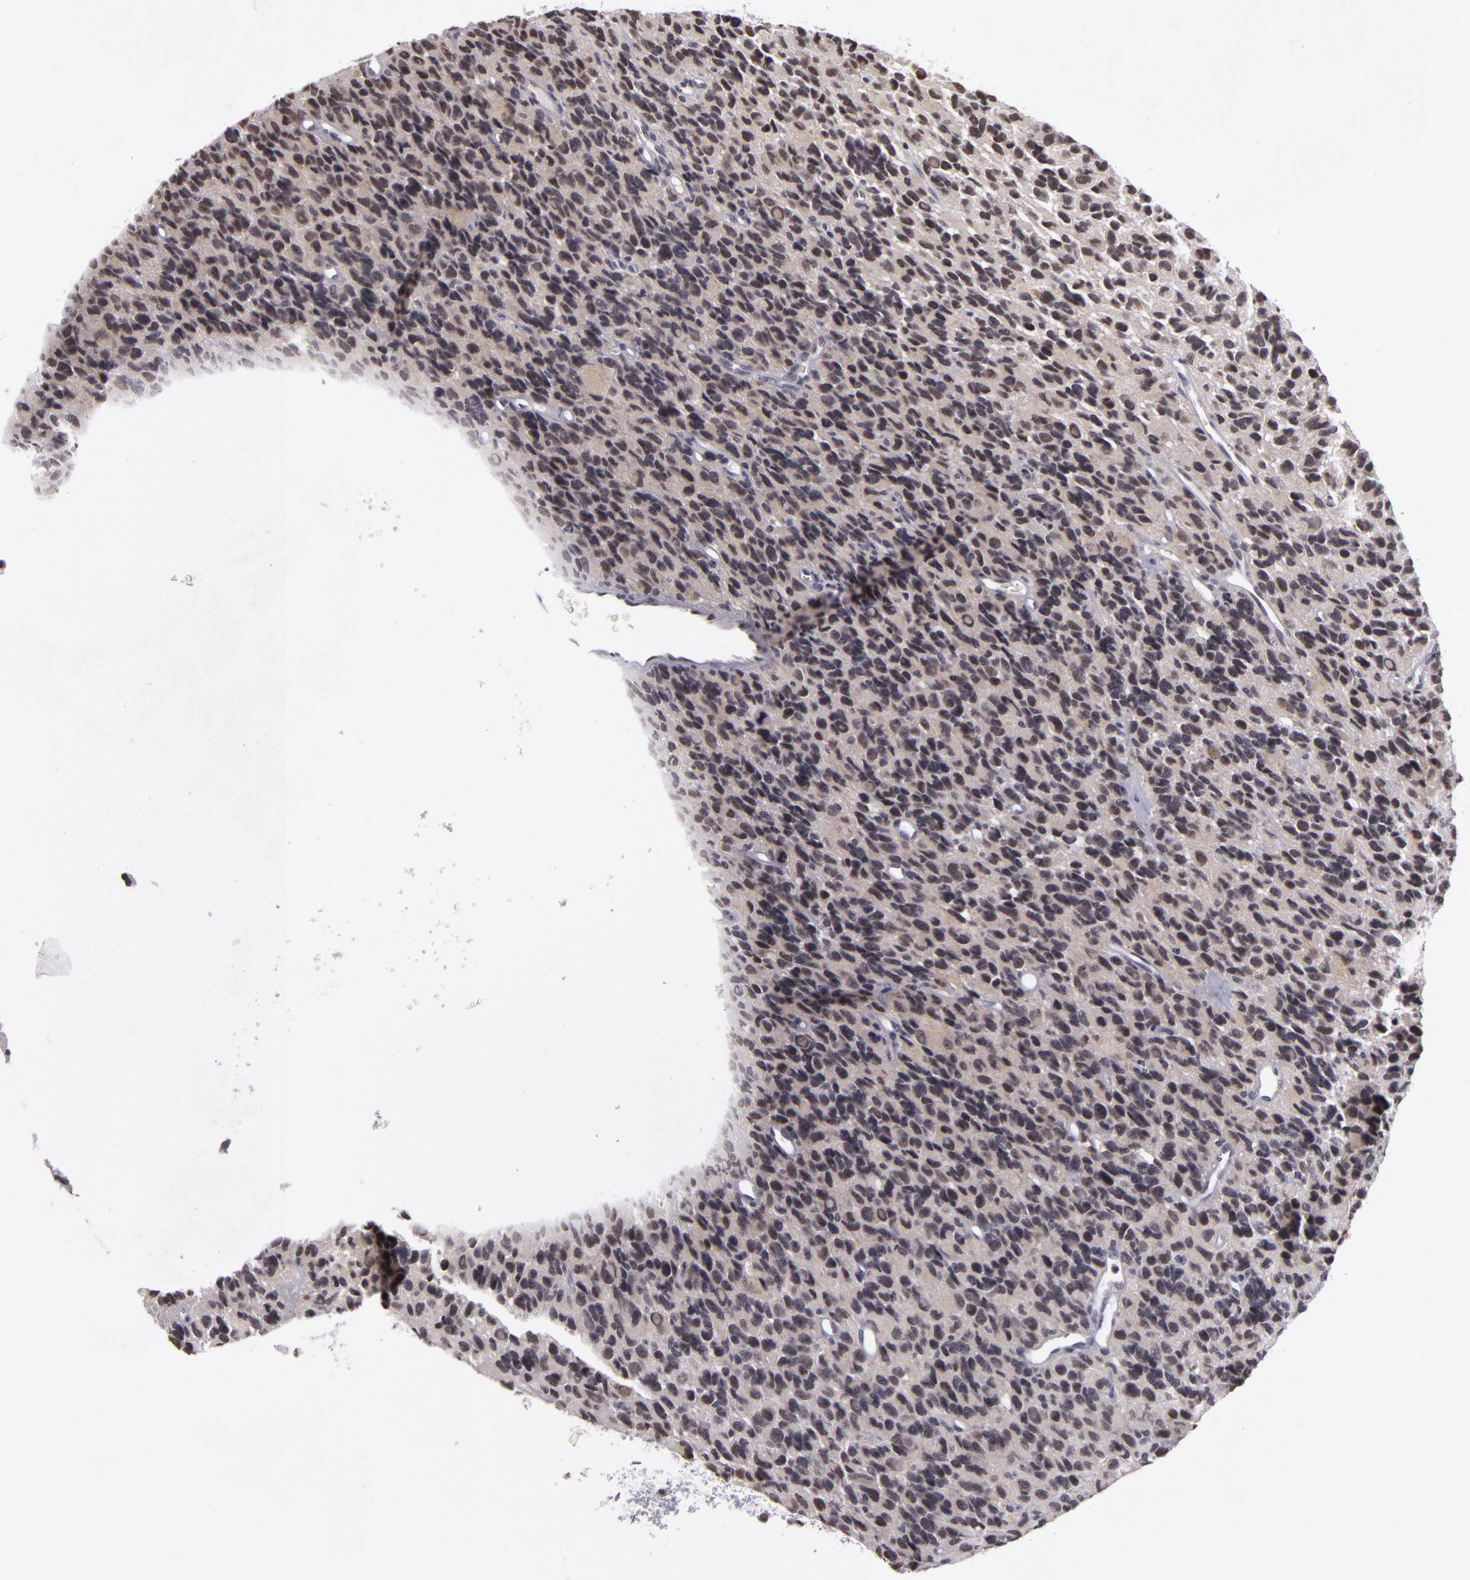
{"staining": {"intensity": "weak", "quantity": "<25%", "location": "nuclear"}, "tissue": "glioma", "cell_type": "Tumor cells", "image_type": "cancer", "snomed": [{"axis": "morphology", "description": "Glioma, malignant, High grade"}, {"axis": "topography", "description": "Brain"}], "caption": "There is no significant positivity in tumor cells of high-grade glioma (malignant).", "gene": "RRP7A", "patient": {"sex": "male", "age": 77}}